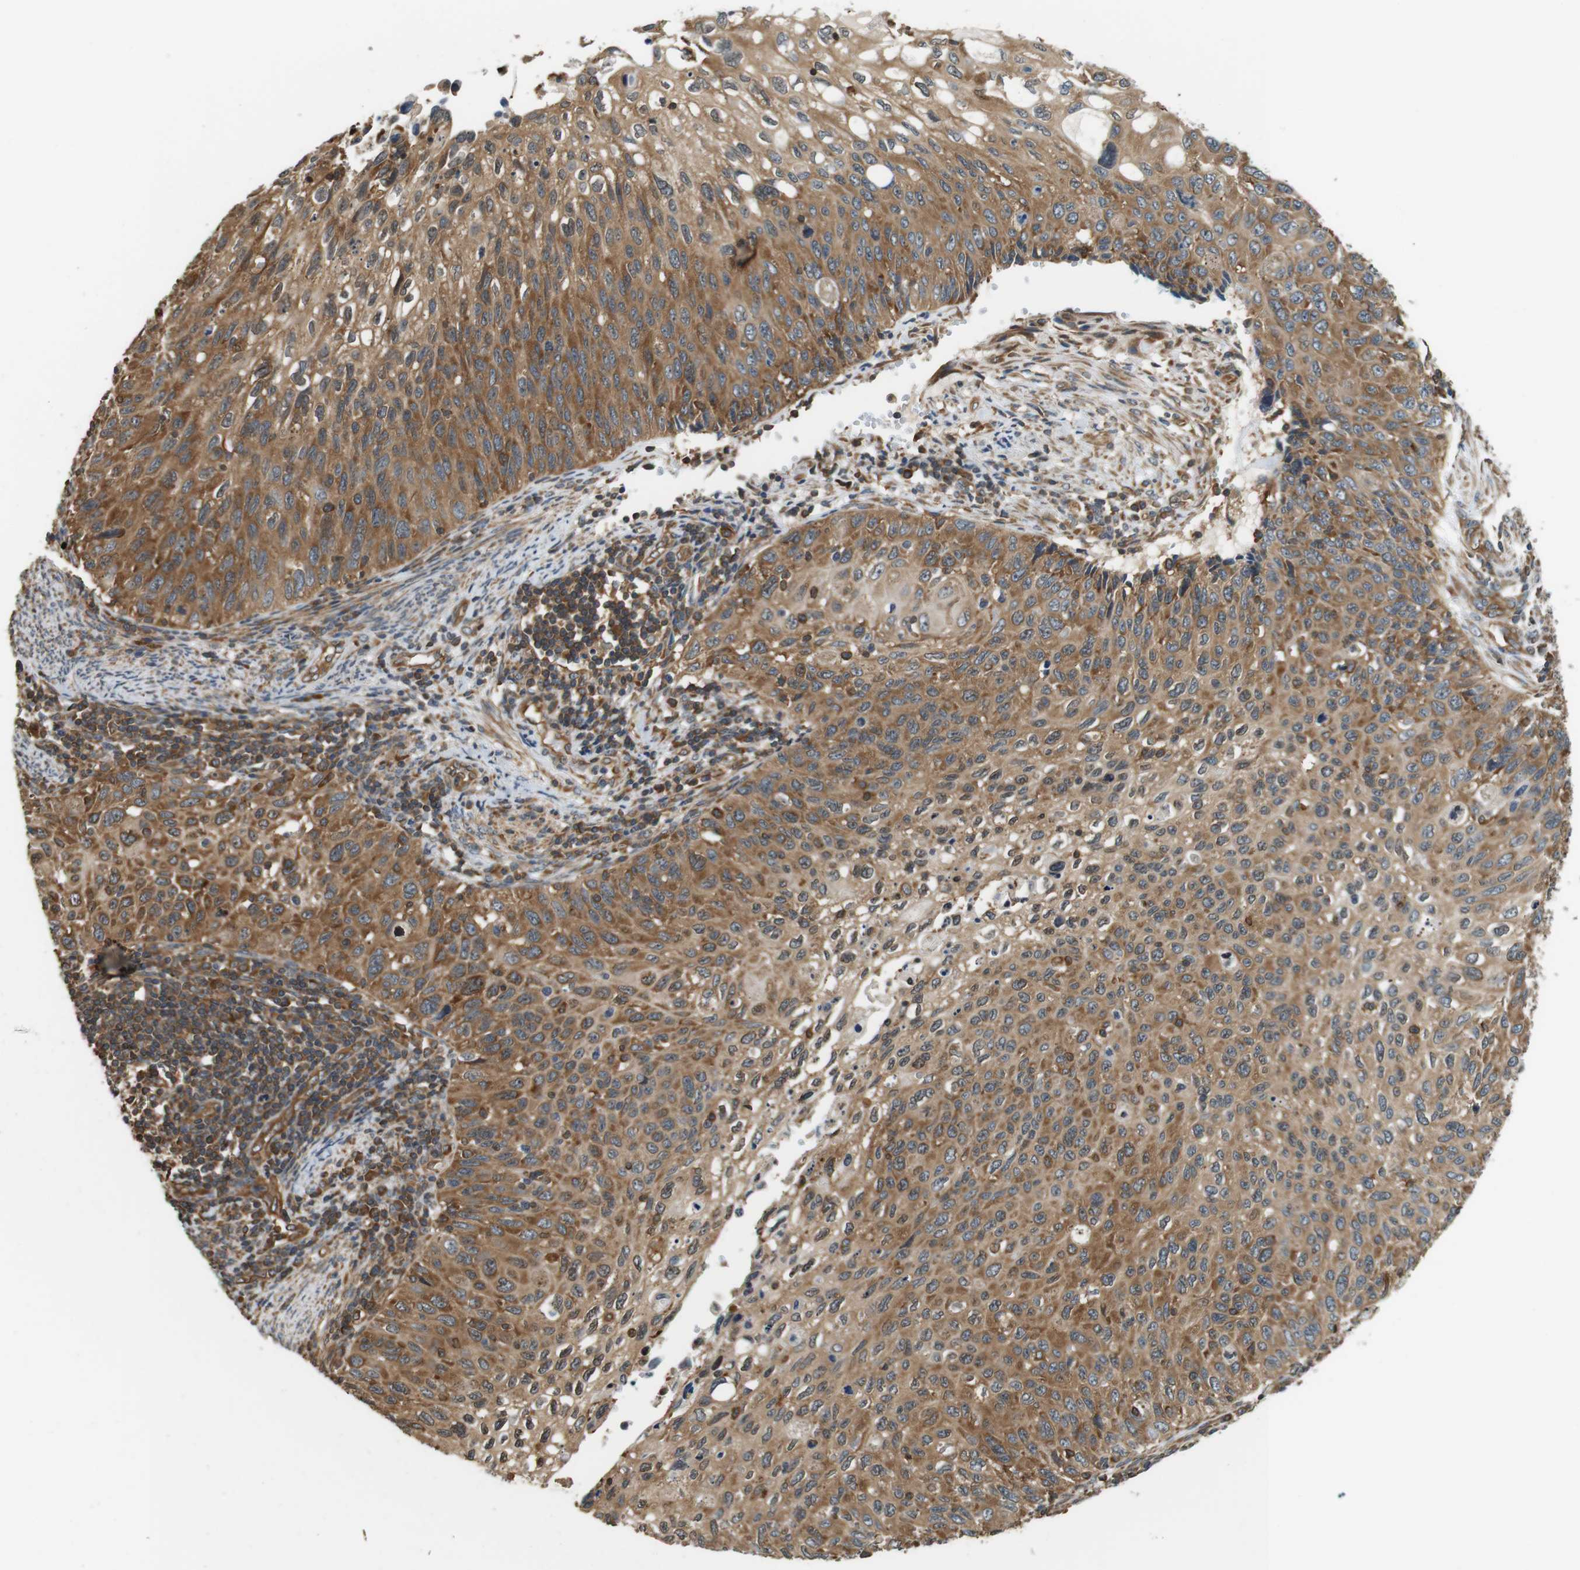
{"staining": {"intensity": "moderate", "quantity": ">75%", "location": "cytoplasmic/membranous"}, "tissue": "cervical cancer", "cell_type": "Tumor cells", "image_type": "cancer", "snomed": [{"axis": "morphology", "description": "Squamous cell carcinoma, NOS"}, {"axis": "topography", "description": "Cervix"}], "caption": "High-magnification brightfield microscopy of cervical squamous cell carcinoma stained with DAB (3,3'-diaminobenzidine) (brown) and counterstained with hematoxylin (blue). tumor cells exhibit moderate cytoplasmic/membranous positivity is present in approximately>75% of cells.", "gene": "PA2G4", "patient": {"sex": "female", "age": 70}}